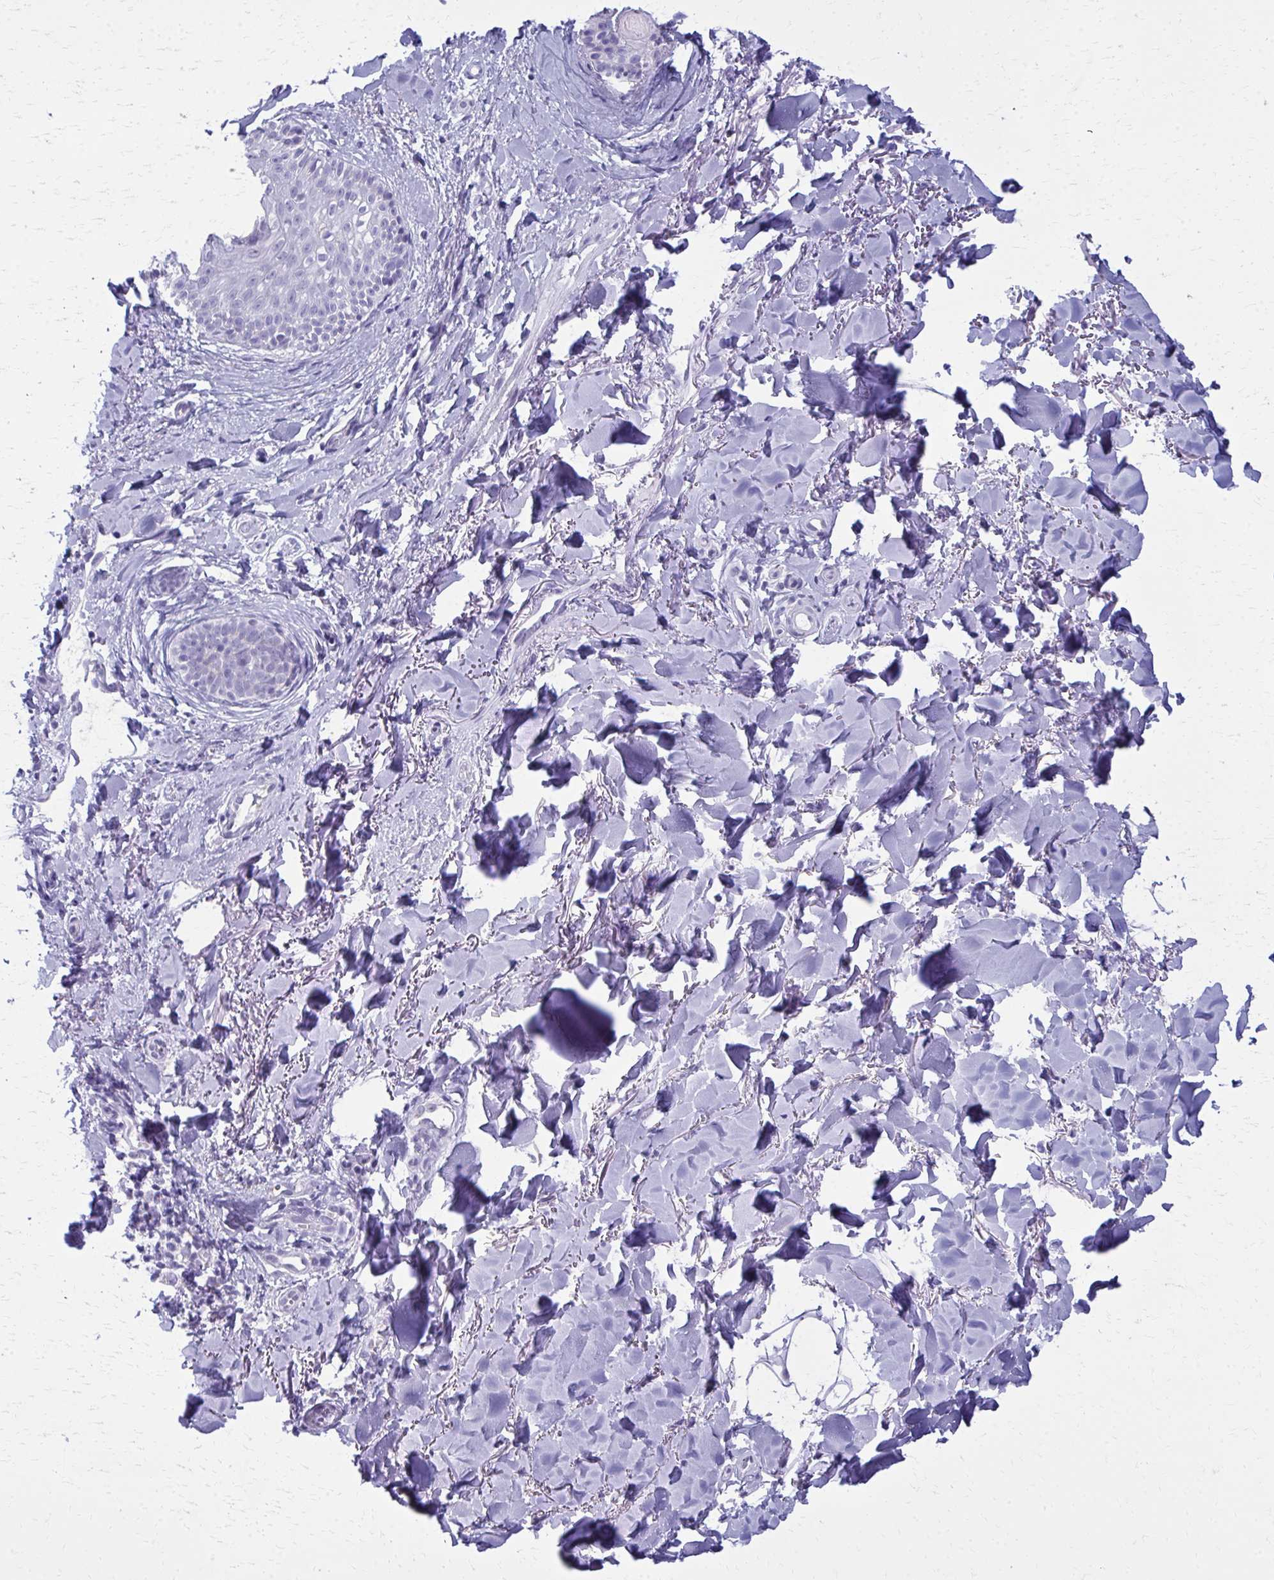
{"staining": {"intensity": "negative", "quantity": "none", "location": "none"}, "tissue": "skin cancer", "cell_type": "Tumor cells", "image_type": "cancer", "snomed": [{"axis": "morphology", "description": "Basal cell carcinoma"}, {"axis": "topography", "description": "Skin"}, {"axis": "topography", "description": "Skin of face"}], "caption": "This is a image of immunohistochemistry (IHC) staining of basal cell carcinoma (skin), which shows no positivity in tumor cells.", "gene": "SCLY", "patient": {"sex": "female", "age": 90}}